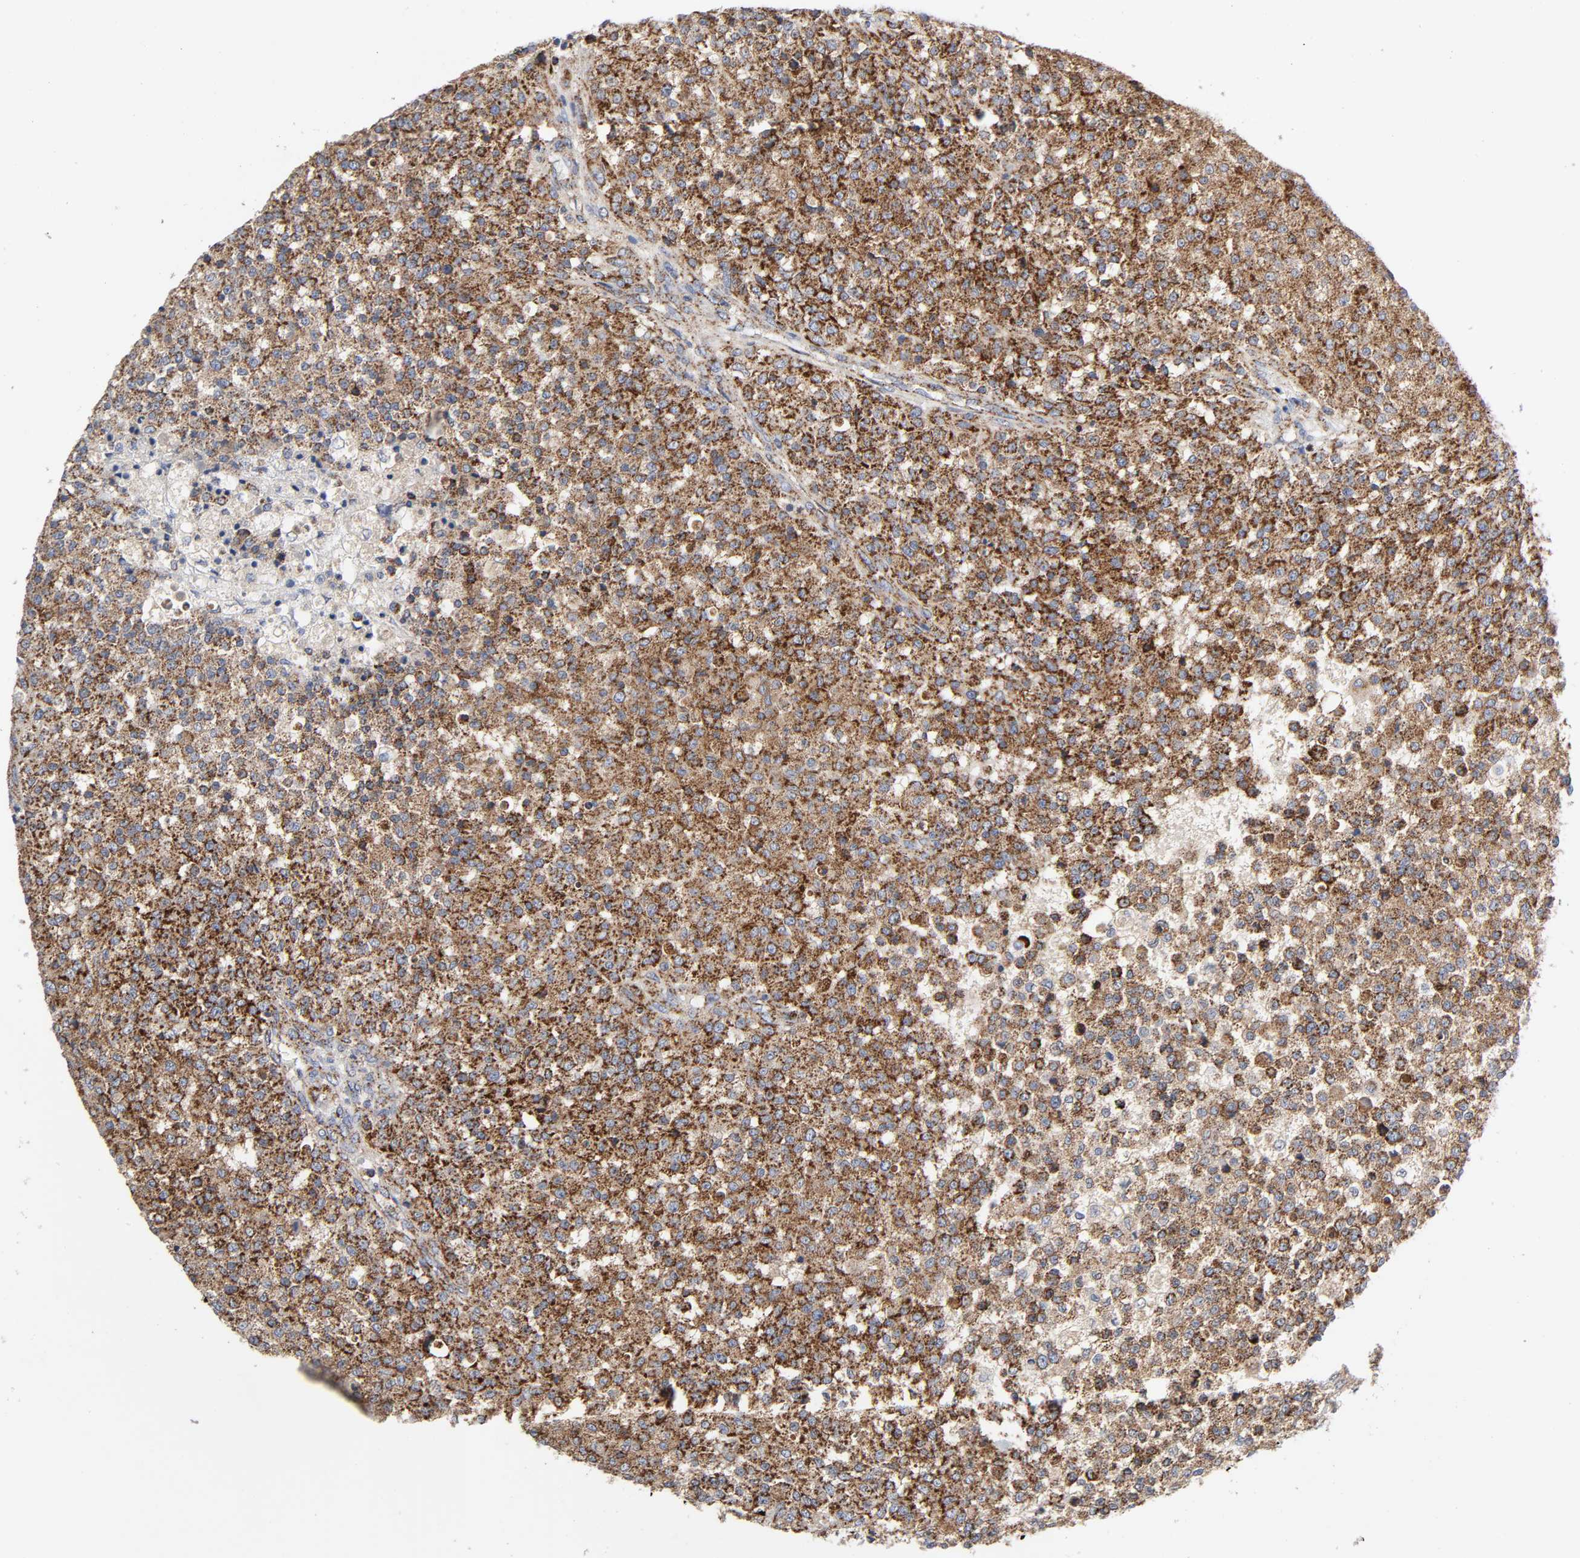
{"staining": {"intensity": "strong", "quantity": ">75%", "location": "cytoplasmic/membranous"}, "tissue": "testis cancer", "cell_type": "Tumor cells", "image_type": "cancer", "snomed": [{"axis": "morphology", "description": "Seminoma, NOS"}, {"axis": "topography", "description": "Testis"}], "caption": "Protein expression analysis of testis cancer (seminoma) exhibits strong cytoplasmic/membranous positivity in about >75% of tumor cells. (DAB IHC, brown staining for protein, blue staining for nuclei).", "gene": "AOPEP", "patient": {"sex": "male", "age": 59}}